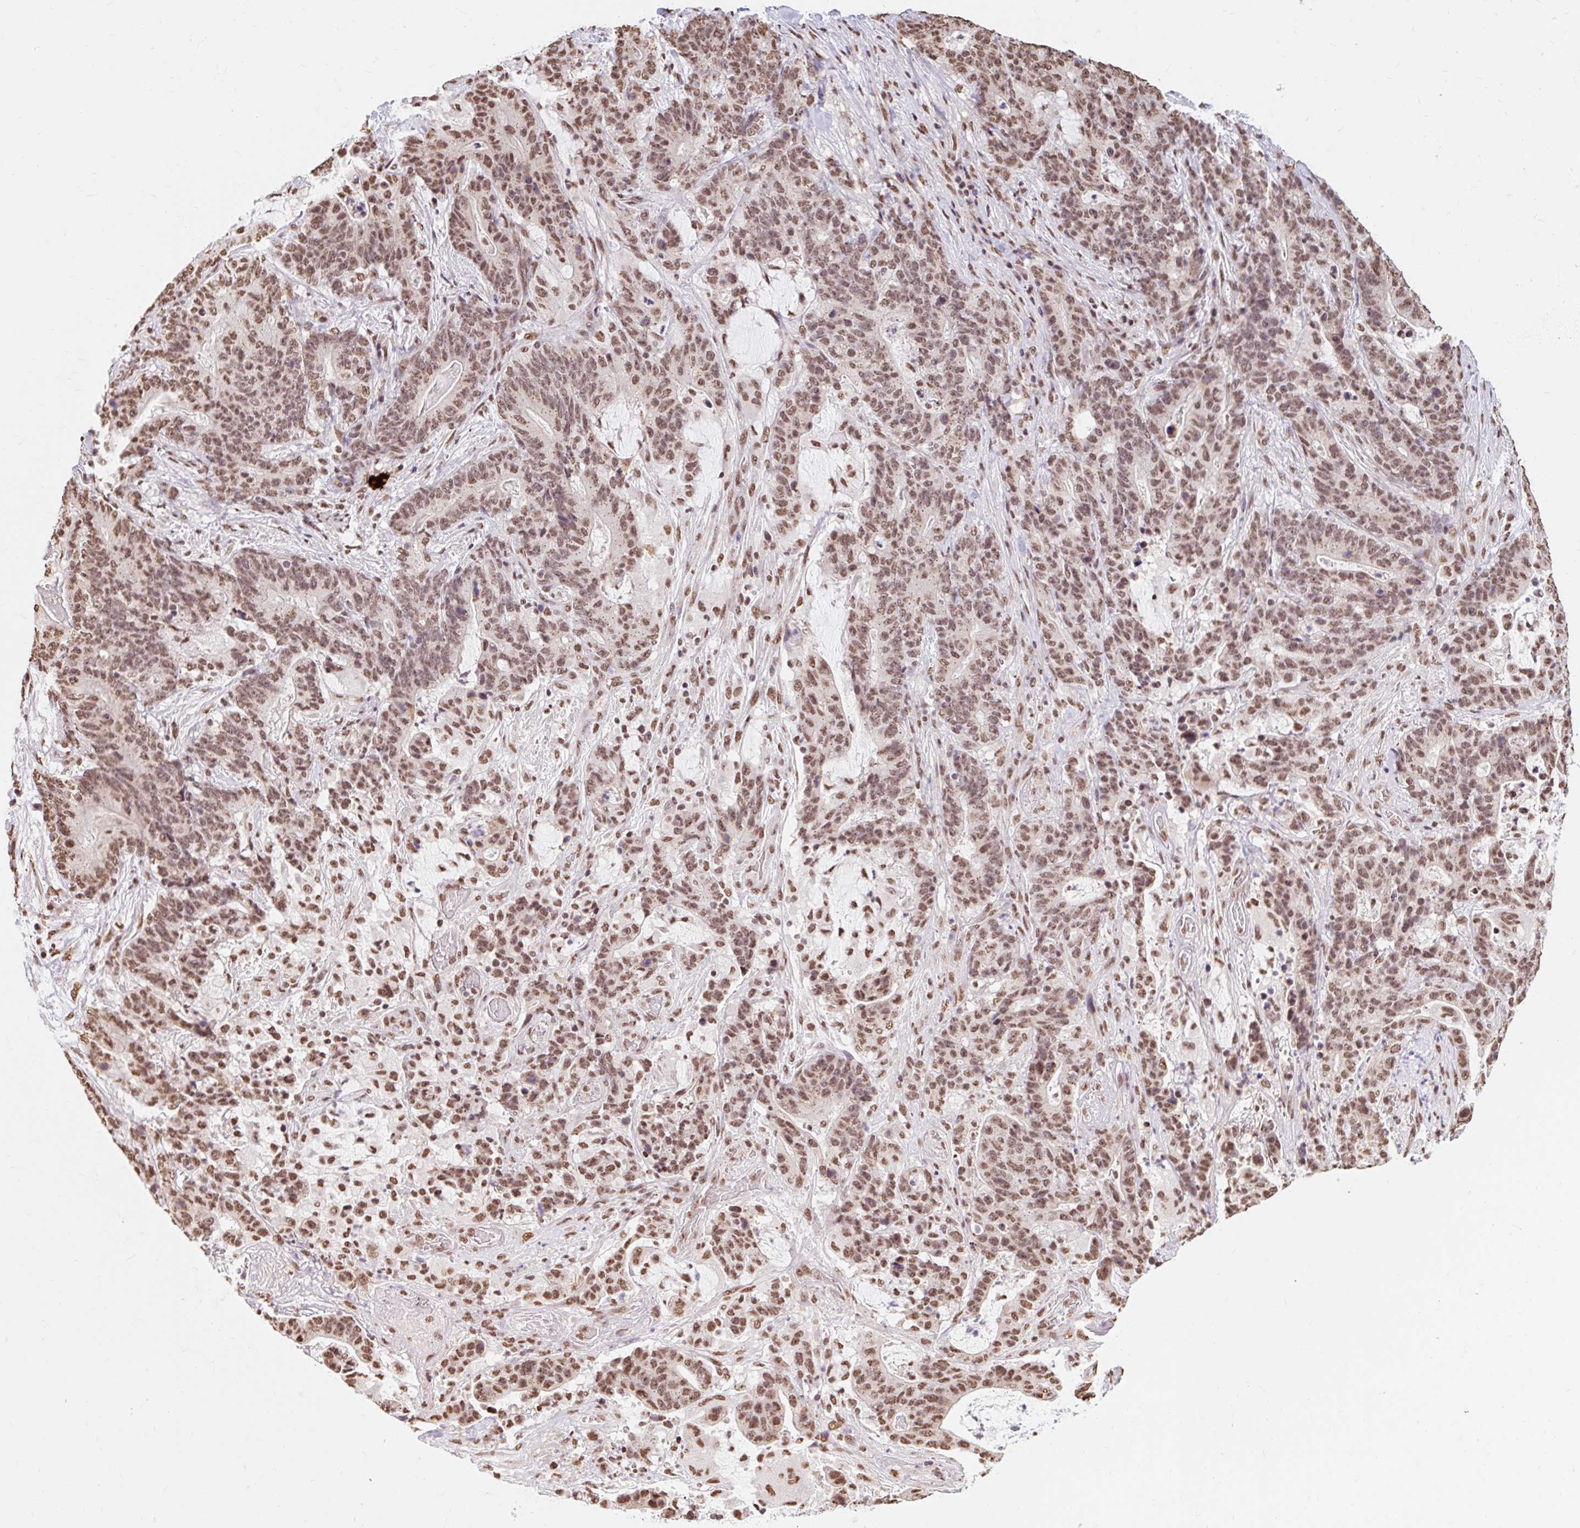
{"staining": {"intensity": "moderate", "quantity": ">75%", "location": "nuclear"}, "tissue": "stomach cancer", "cell_type": "Tumor cells", "image_type": "cancer", "snomed": [{"axis": "morphology", "description": "Normal tissue, NOS"}, {"axis": "morphology", "description": "Adenocarcinoma, NOS"}, {"axis": "topography", "description": "Stomach"}], "caption": "Human stomach adenocarcinoma stained with a brown dye reveals moderate nuclear positive expression in about >75% of tumor cells.", "gene": "BICRA", "patient": {"sex": "female", "age": 64}}